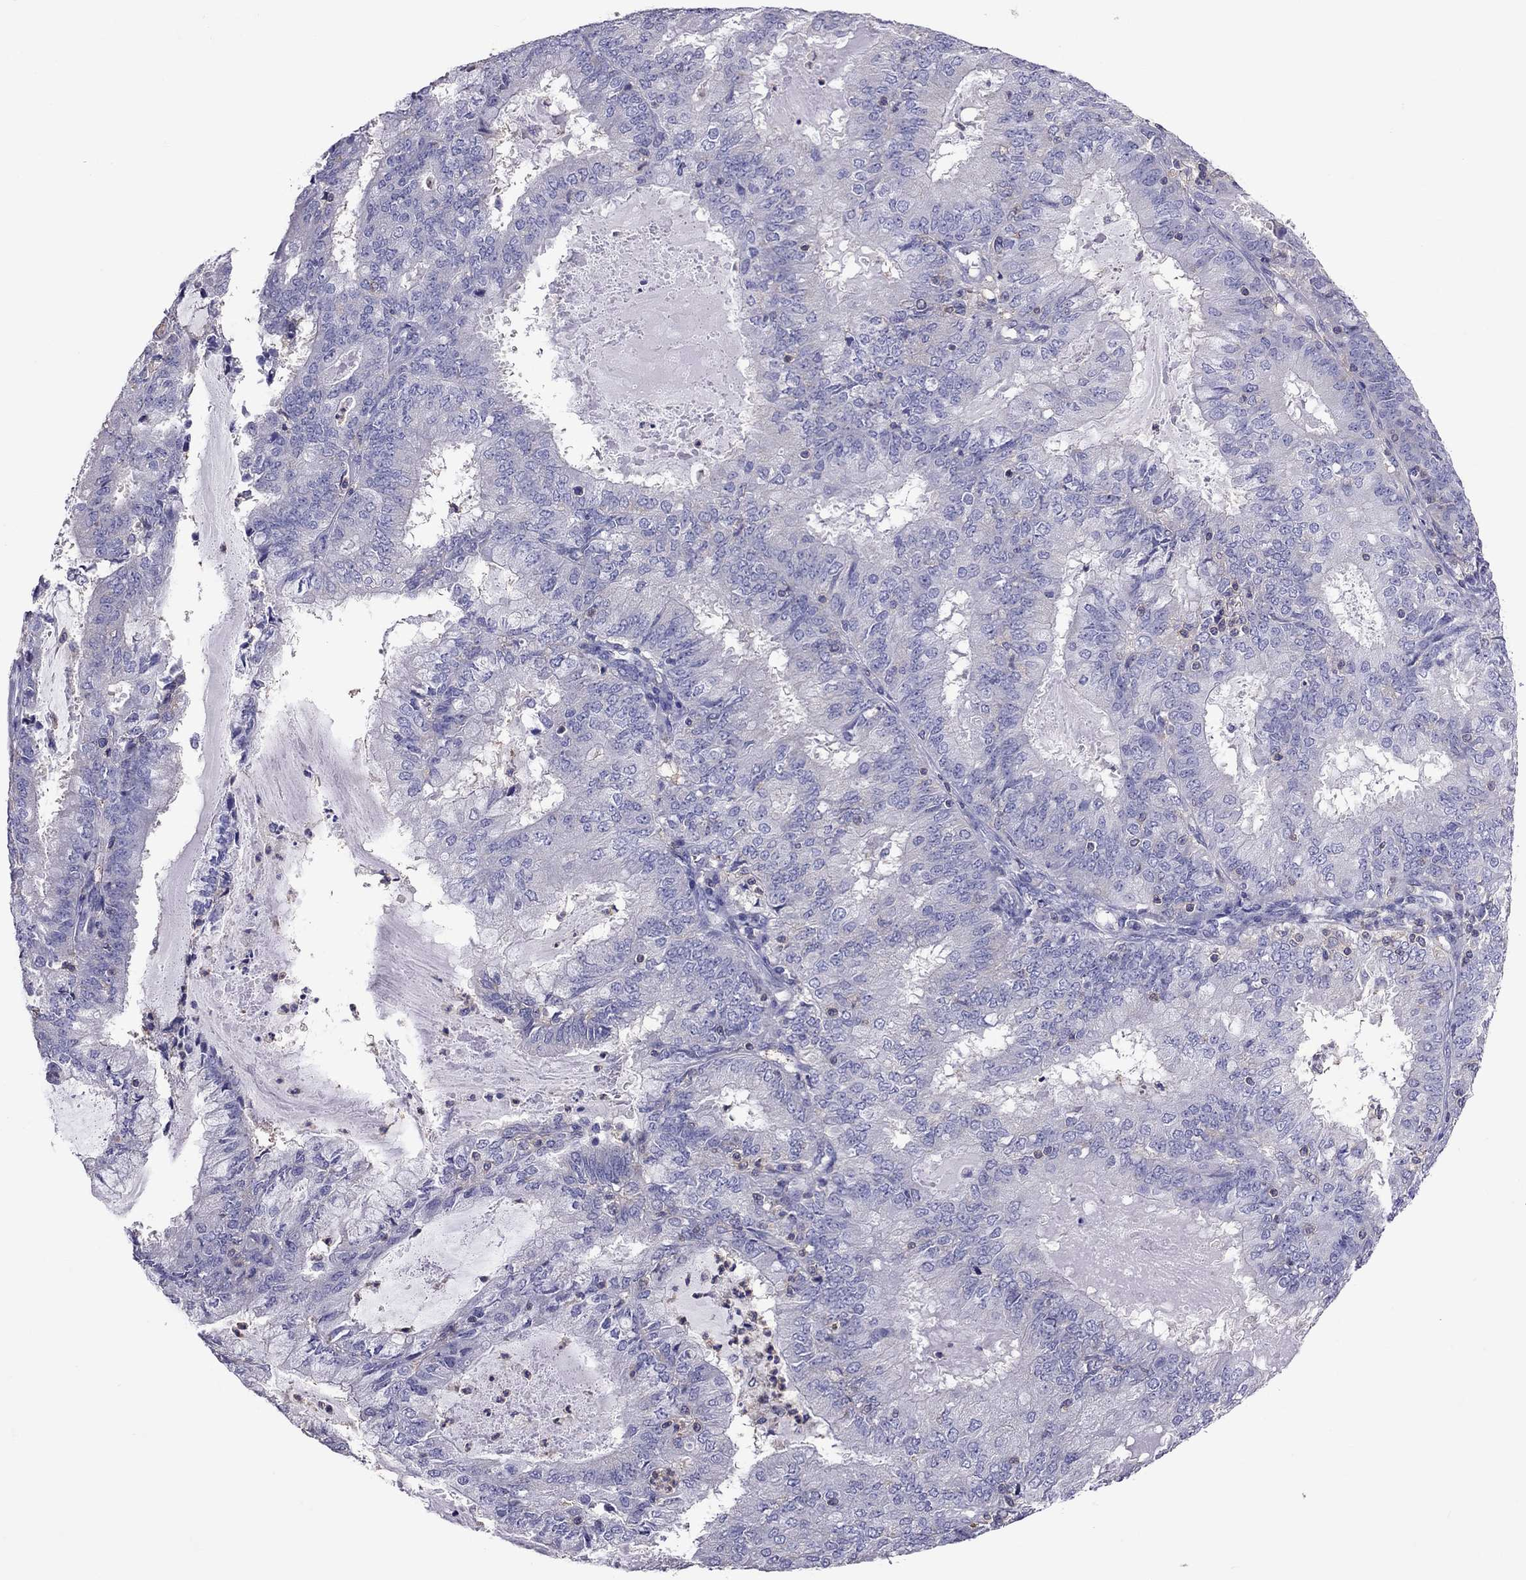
{"staining": {"intensity": "negative", "quantity": "none", "location": "none"}, "tissue": "endometrial cancer", "cell_type": "Tumor cells", "image_type": "cancer", "snomed": [{"axis": "morphology", "description": "Adenocarcinoma, NOS"}, {"axis": "topography", "description": "Endometrium"}], "caption": "The IHC image has no significant expression in tumor cells of endometrial adenocarcinoma tissue. (DAB (3,3'-diaminobenzidine) immunohistochemistry with hematoxylin counter stain).", "gene": "TEX22", "patient": {"sex": "female", "age": 57}}